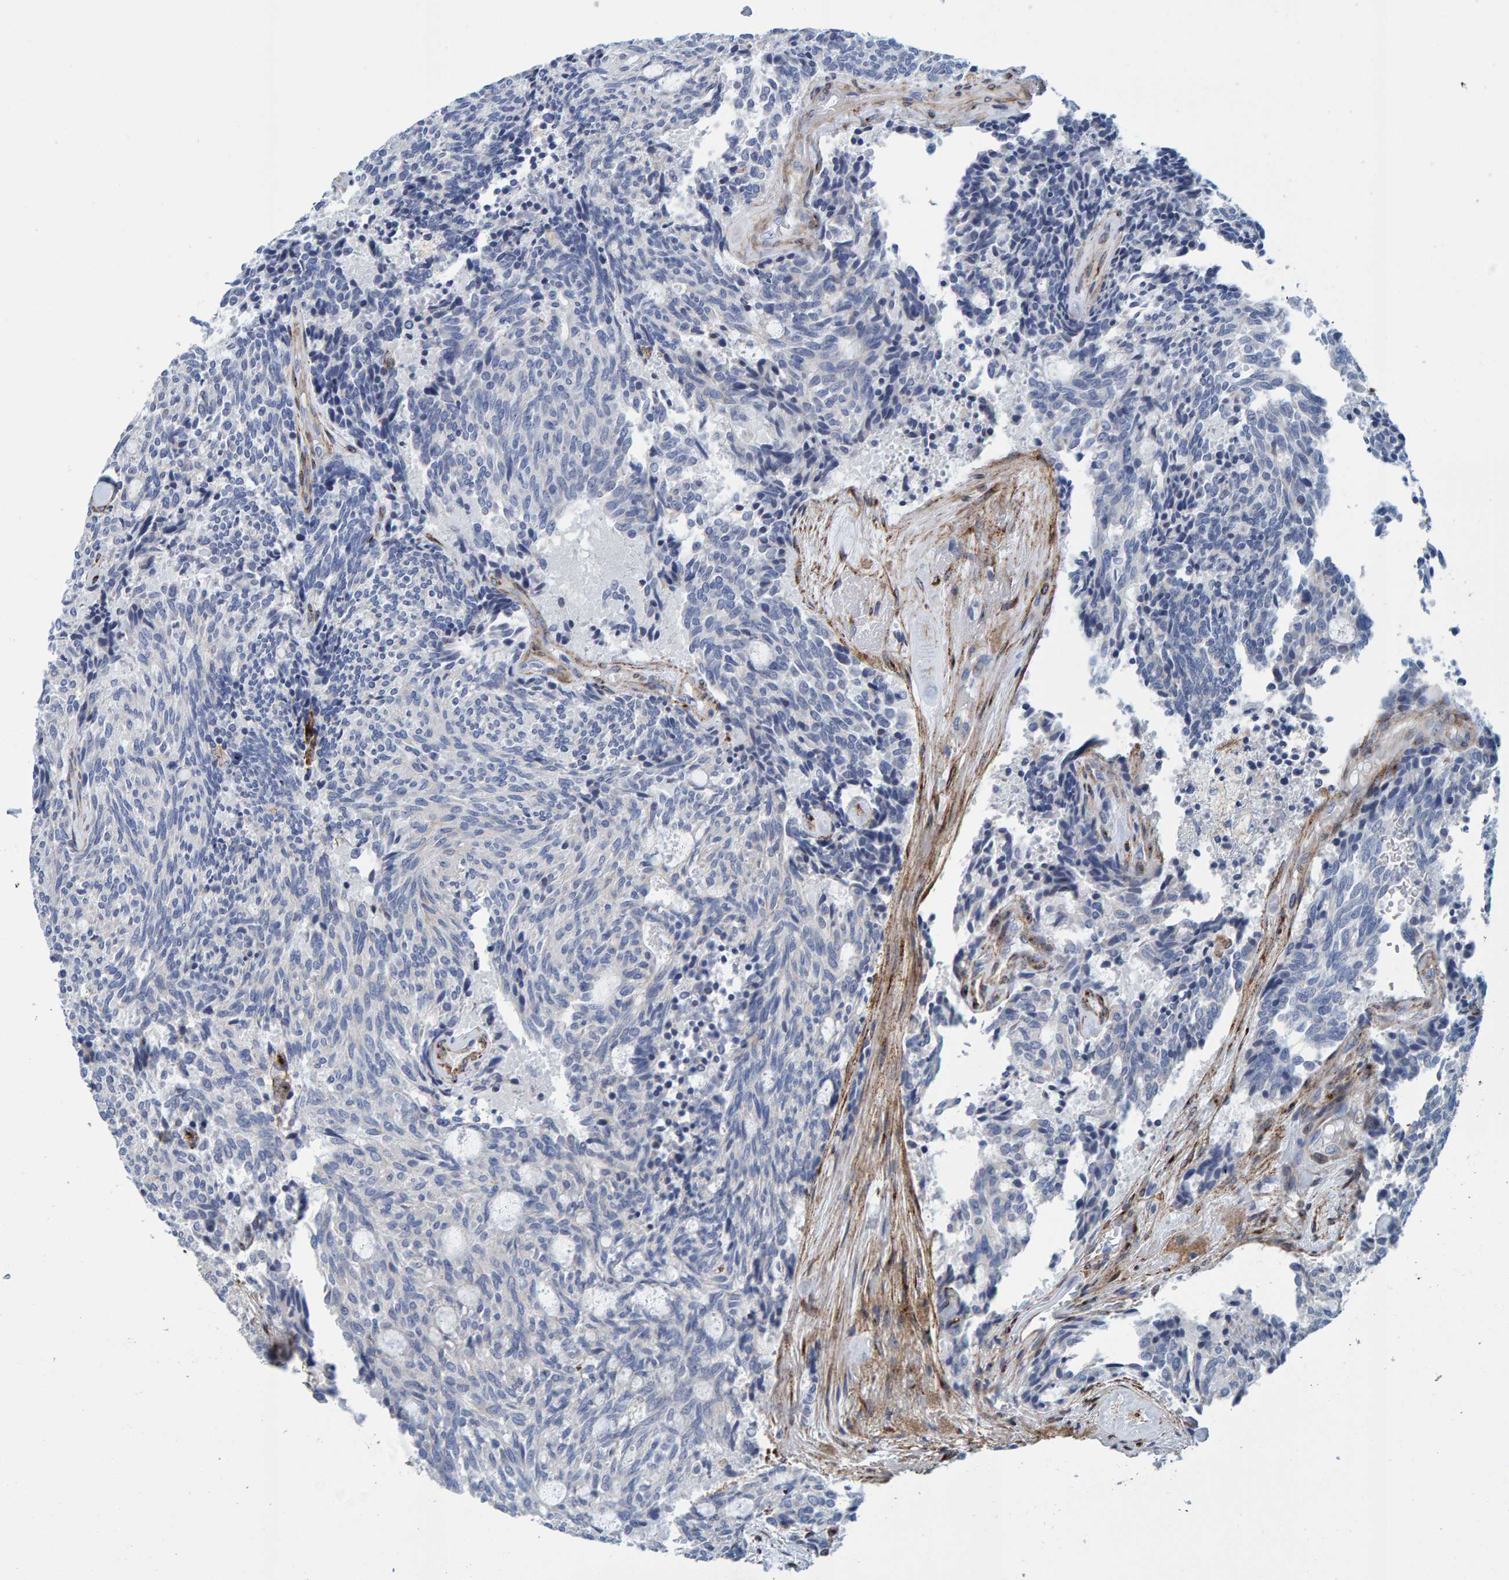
{"staining": {"intensity": "negative", "quantity": "none", "location": "none"}, "tissue": "carcinoid", "cell_type": "Tumor cells", "image_type": "cancer", "snomed": [{"axis": "morphology", "description": "Carcinoid, malignant, NOS"}, {"axis": "topography", "description": "Pancreas"}], "caption": "Immunohistochemistry (IHC) of carcinoid shows no positivity in tumor cells.", "gene": "LRP1", "patient": {"sex": "female", "age": 54}}